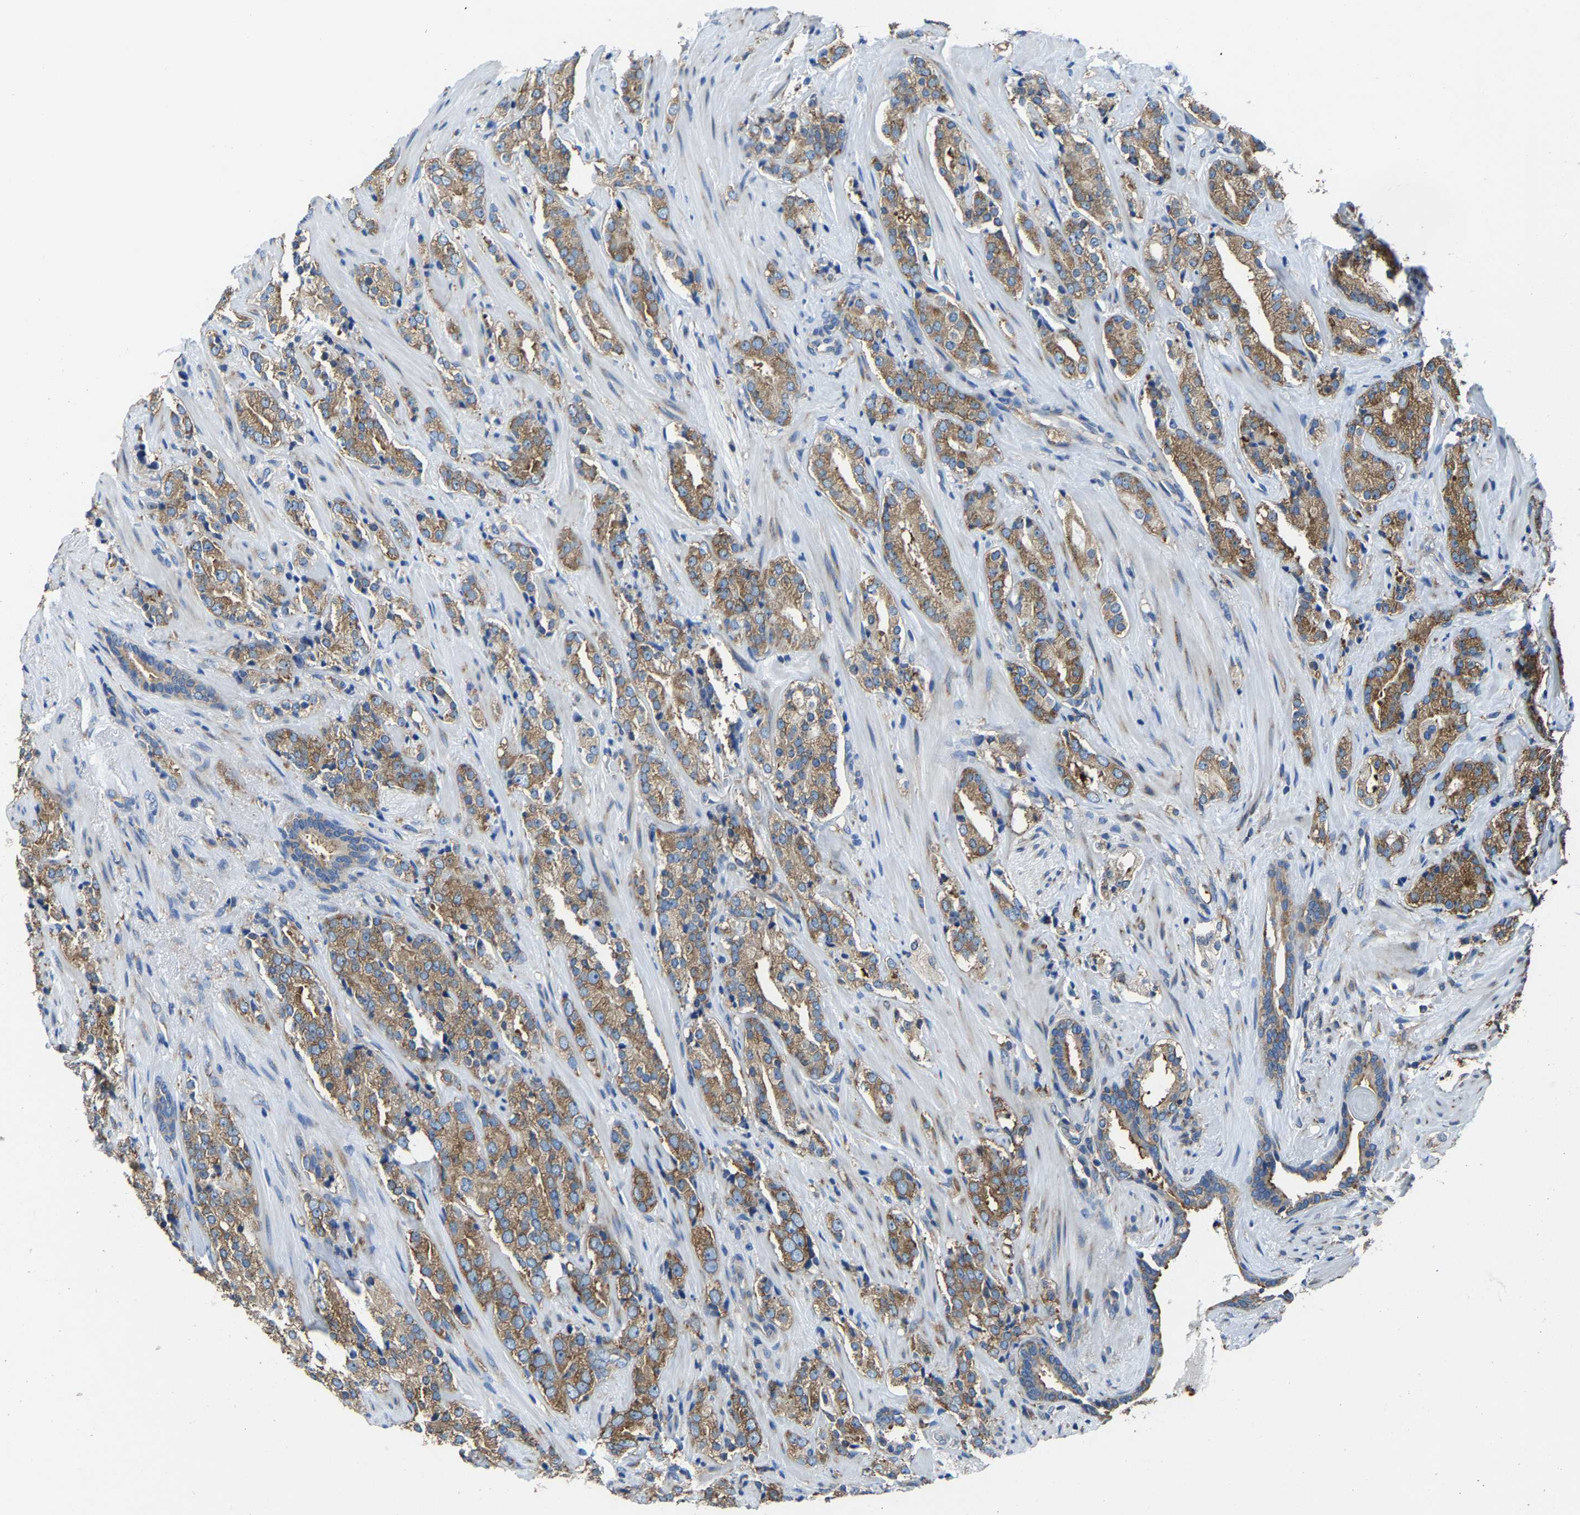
{"staining": {"intensity": "moderate", "quantity": ">75%", "location": "cytoplasmic/membranous"}, "tissue": "prostate cancer", "cell_type": "Tumor cells", "image_type": "cancer", "snomed": [{"axis": "morphology", "description": "Adenocarcinoma, High grade"}, {"axis": "topography", "description": "Prostate"}], "caption": "An IHC image of neoplastic tissue is shown. Protein staining in brown highlights moderate cytoplasmic/membranous positivity in prostate cancer within tumor cells.", "gene": "G3BP2", "patient": {"sex": "male", "age": 71}}